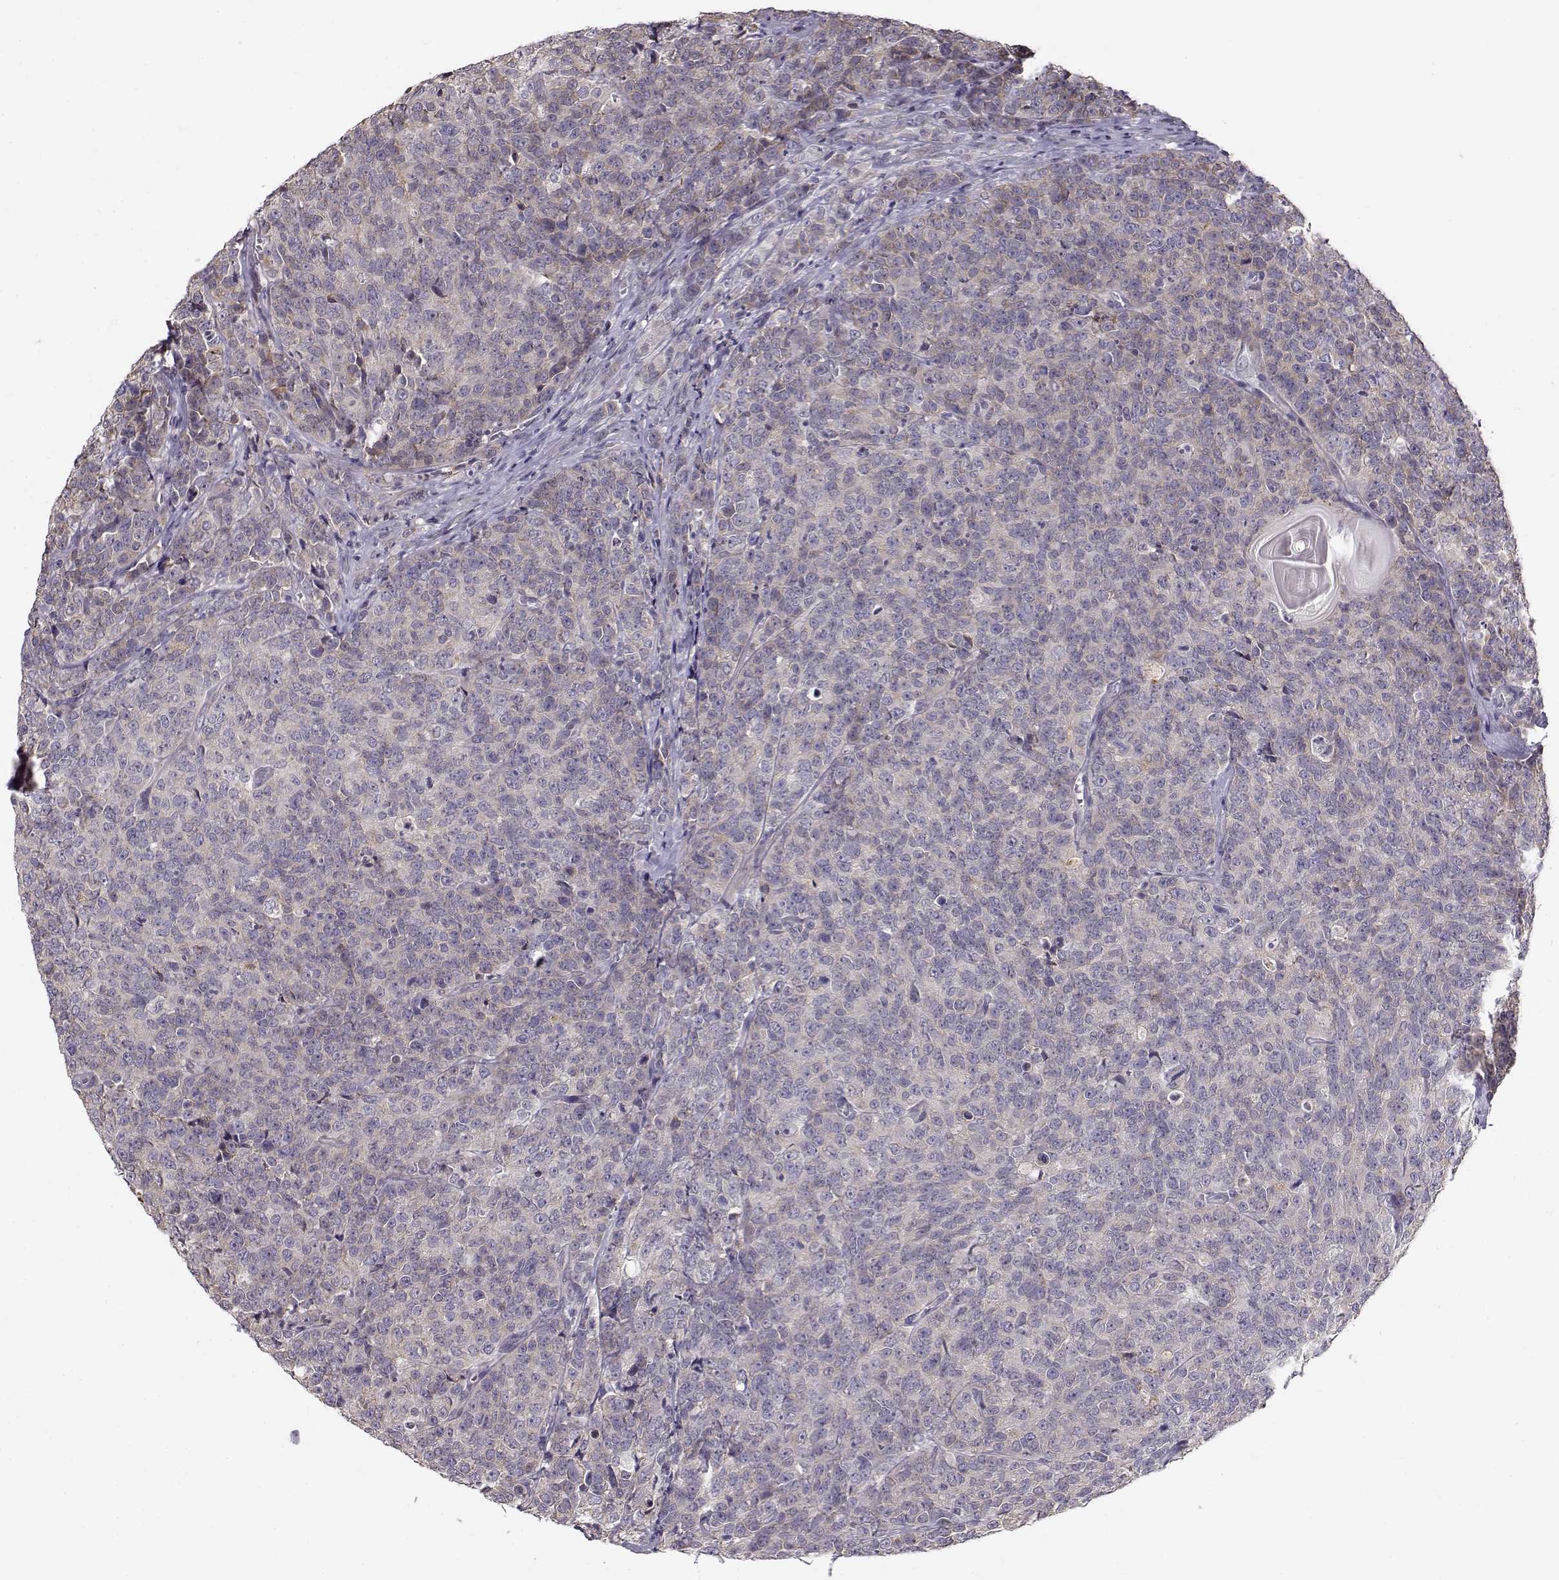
{"staining": {"intensity": "negative", "quantity": "none", "location": "none"}, "tissue": "prostate cancer", "cell_type": "Tumor cells", "image_type": "cancer", "snomed": [{"axis": "morphology", "description": "Adenocarcinoma, NOS"}, {"axis": "topography", "description": "Prostate"}], "caption": "Protein analysis of adenocarcinoma (prostate) exhibits no significant positivity in tumor cells.", "gene": "ENTPD8", "patient": {"sex": "male", "age": 67}}